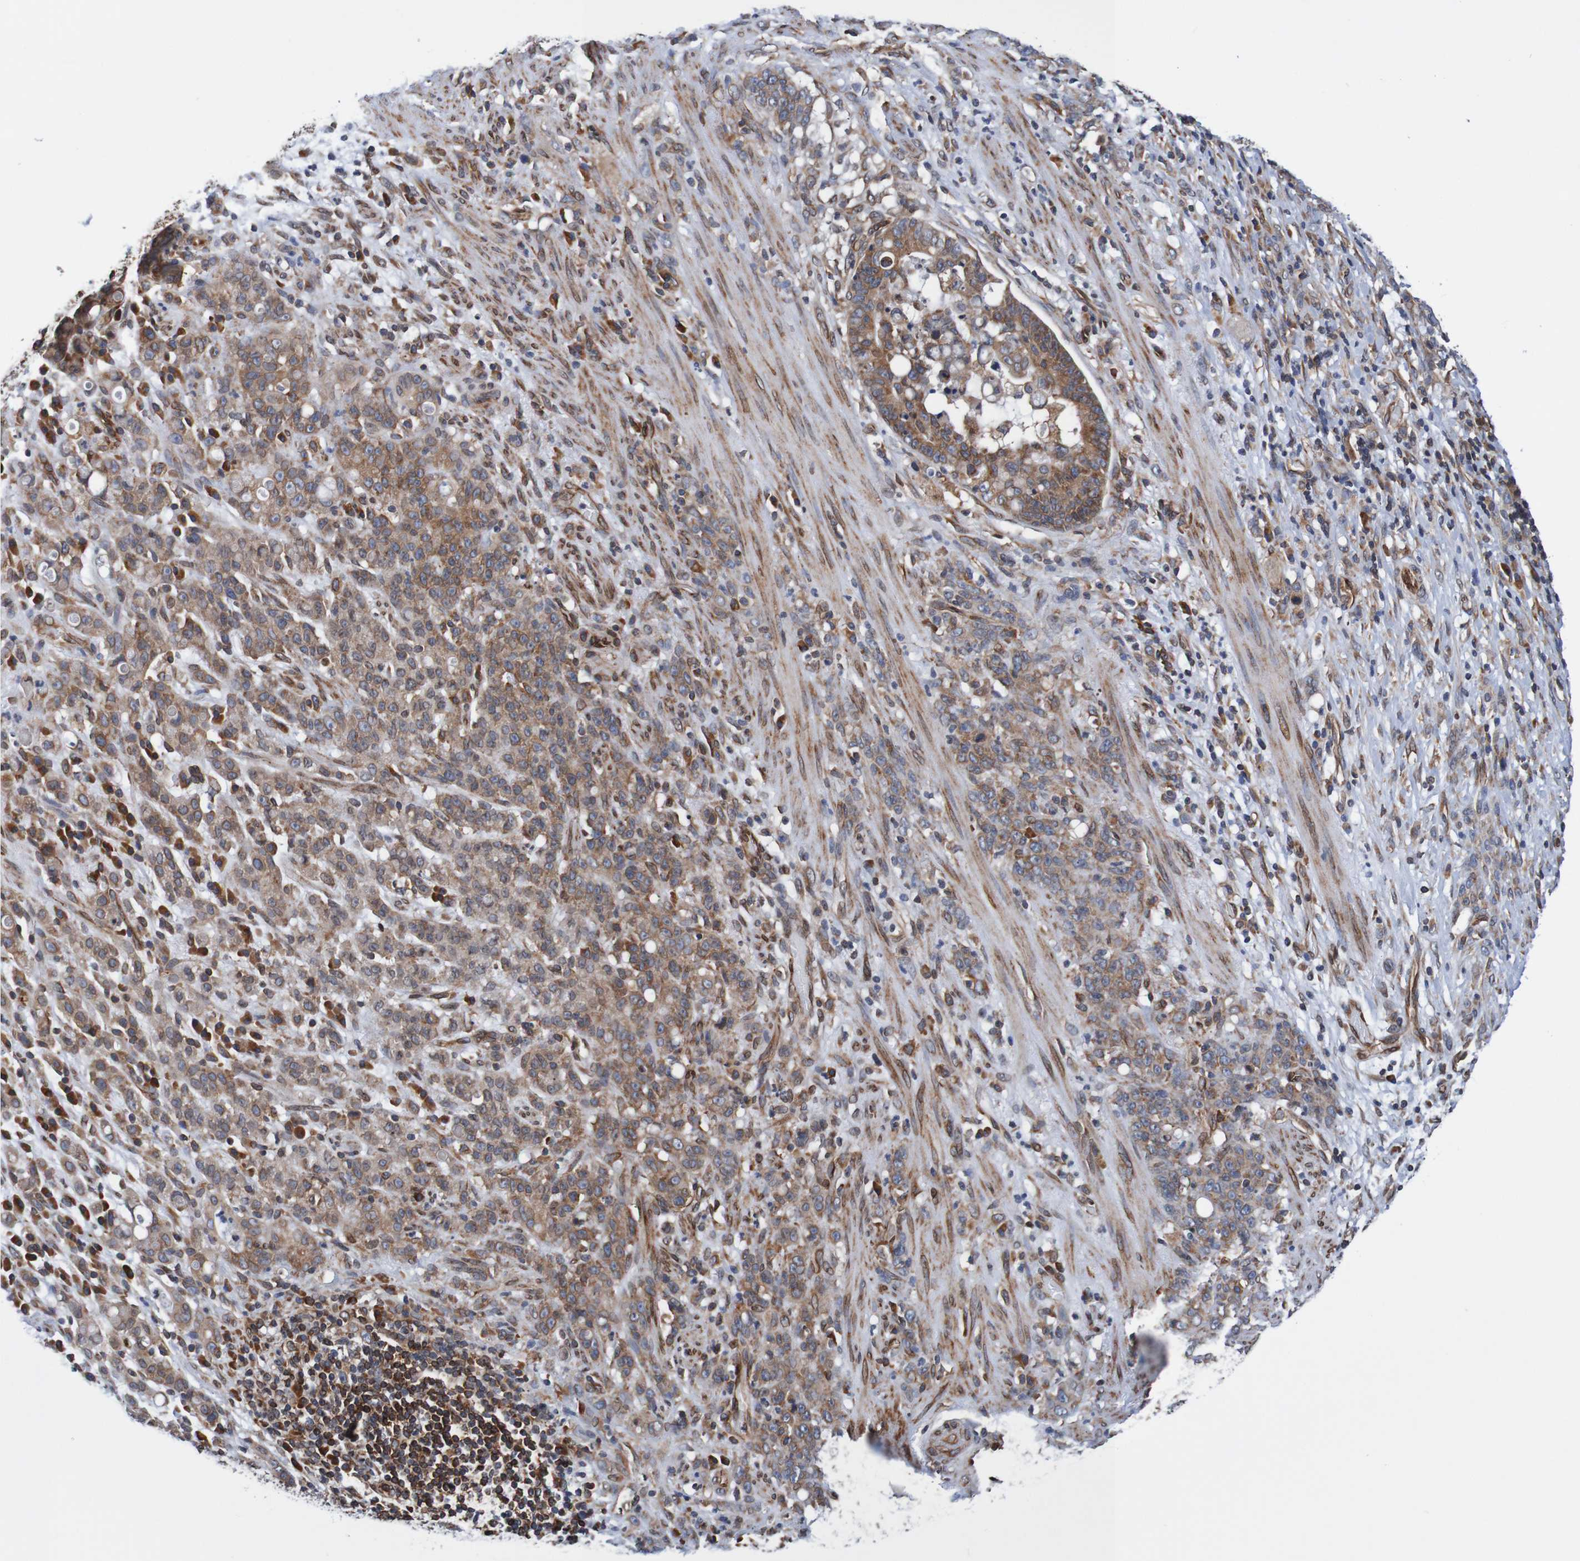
{"staining": {"intensity": "moderate", "quantity": ">75%", "location": "cytoplasmic/membranous"}, "tissue": "stomach cancer", "cell_type": "Tumor cells", "image_type": "cancer", "snomed": [{"axis": "morphology", "description": "Adenocarcinoma, NOS"}, {"axis": "topography", "description": "Stomach, lower"}], "caption": "IHC image of neoplastic tissue: stomach cancer stained using immunohistochemistry (IHC) reveals medium levels of moderate protein expression localized specifically in the cytoplasmic/membranous of tumor cells, appearing as a cytoplasmic/membranous brown color.", "gene": "TMEM109", "patient": {"sex": "male", "age": 88}}